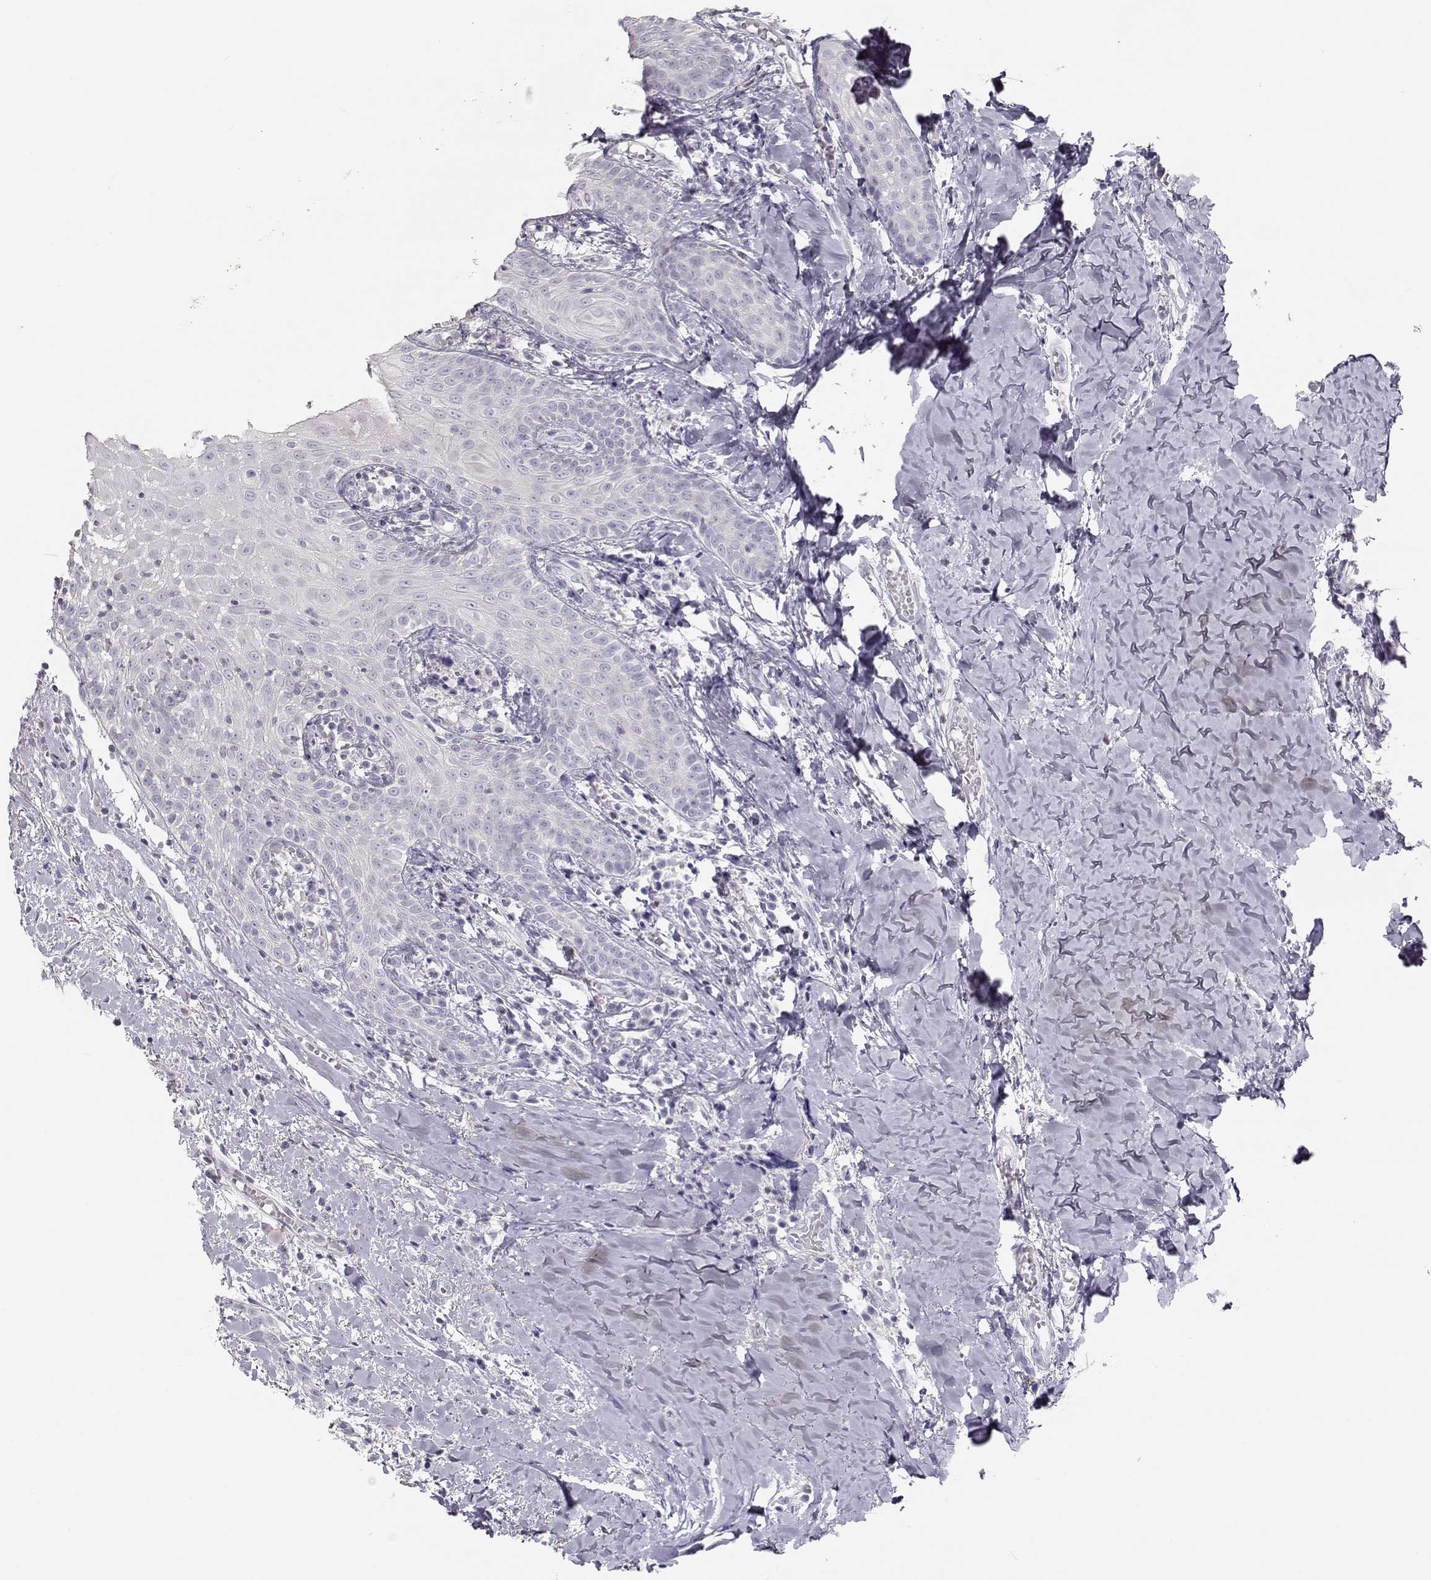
{"staining": {"intensity": "negative", "quantity": "none", "location": "none"}, "tissue": "head and neck cancer", "cell_type": "Tumor cells", "image_type": "cancer", "snomed": [{"axis": "morphology", "description": "Normal tissue, NOS"}, {"axis": "morphology", "description": "Squamous cell carcinoma, NOS"}, {"axis": "topography", "description": "Oral tissue"}, {"axis": "topography", "description": "Salivary gland"}, {"axis": "topography", "description": "Head-Neck"}], "caption": "A photomicrograph of head and neck squamous cell carcinoma stained for a protein displays no brown staining in tumor cells. Brightfield microscopy of IHC stained with DAB (3,3'-diaminobenzidine) (brown) and hematoxylin (blue), captured at high magnification.", "gene": "LEPR", "patient": {"sex": "female", "age": 62}}